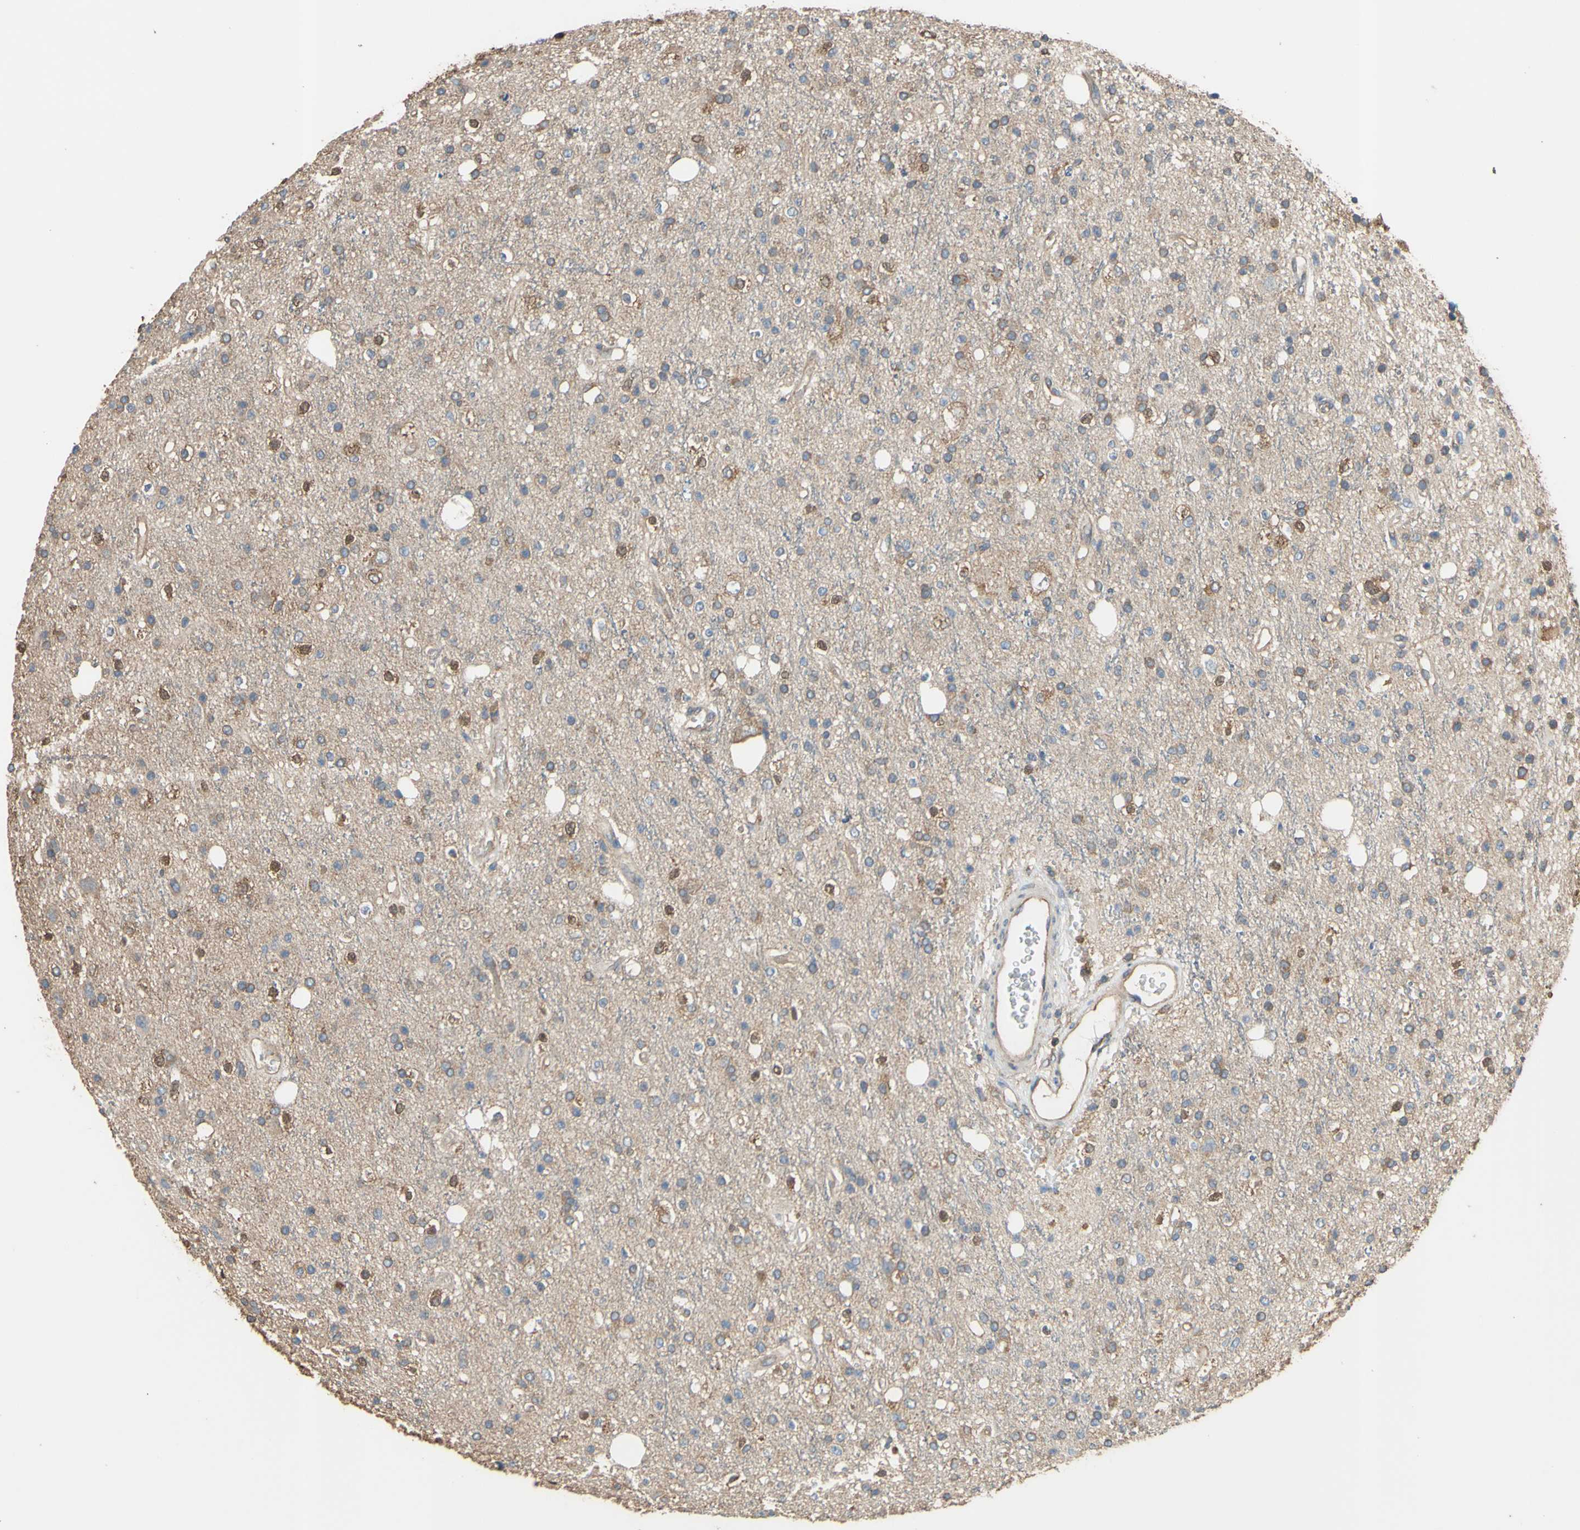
{"staining": {"intensity": "weak", "quantity": "<25%", "location": "cytoplasmic/membranous"}, "tissue": "glioma", "cell_type": "Tumor cells", "image_type": "cancer", "snomed": [{"axis": "morphology", "description": "Glioma, malignant, High grade"}, {"axis": "topography", "description": "Brain"}], "caption": "High power microscopy histopathology image of an immunohistochemistry micrograph of glioma, revealing no significant positivity in tumor cells.", "gene": "CTTN", "patient": {"sex": "male", "age": 47}}